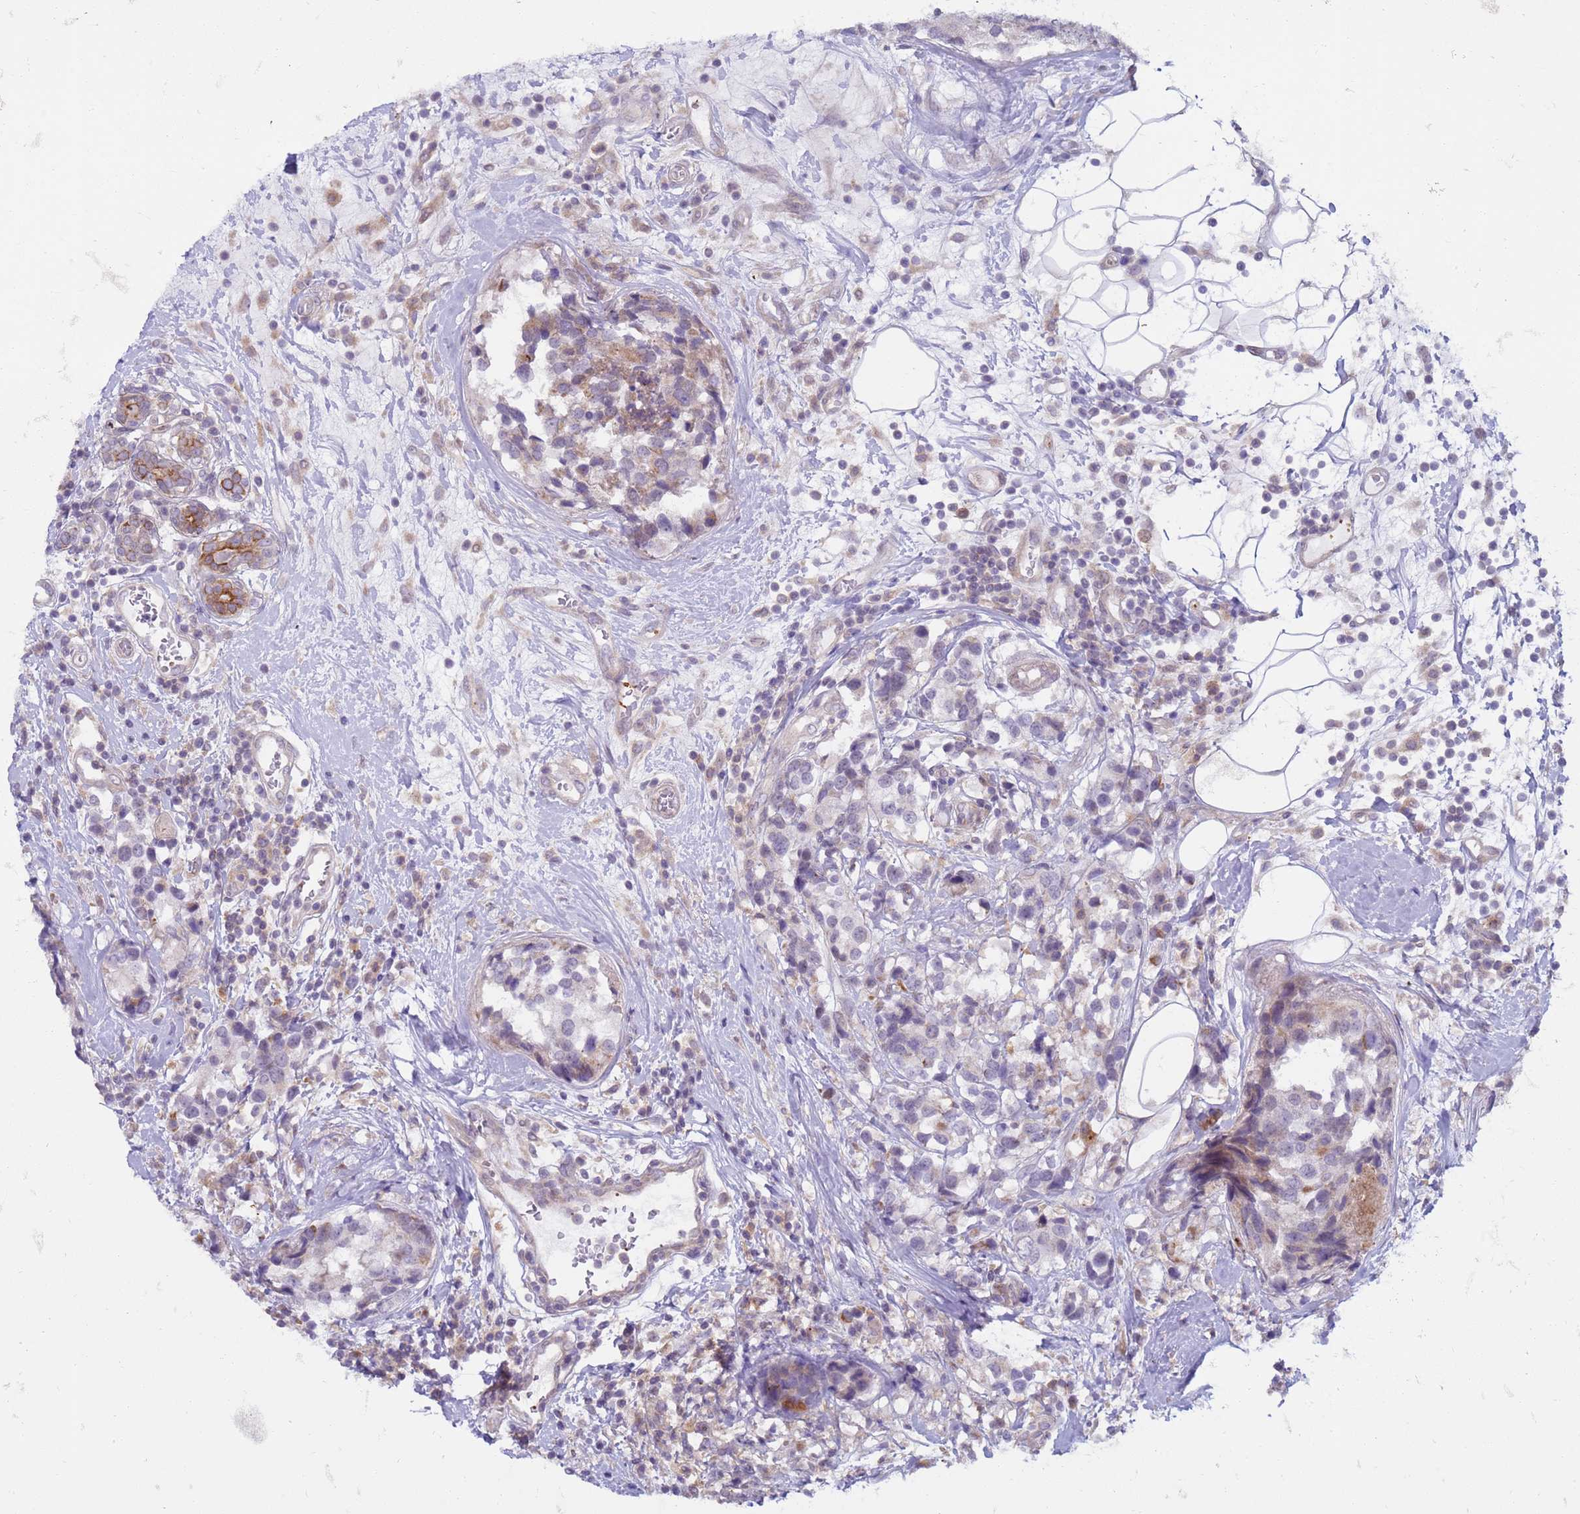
{"staining": {"intensity": "negative", "quantity": "none", "location": "none"}, "tissue": "breast cancer", "cell_type": "Tumor cells", "image_type": "cancer", "snomed": [{"axis": "morphology", "description": "Lobular carcinoma"}, {"axis": "topography", "description": "Breast"}], "caption": "High power microscopy photomicrograph of an IHC photomicrograph of breast cancer, revealing no significant expression in tumor cells.", "gene": "SLC15A3", "patient": {"sex": "female", "age": 59}}